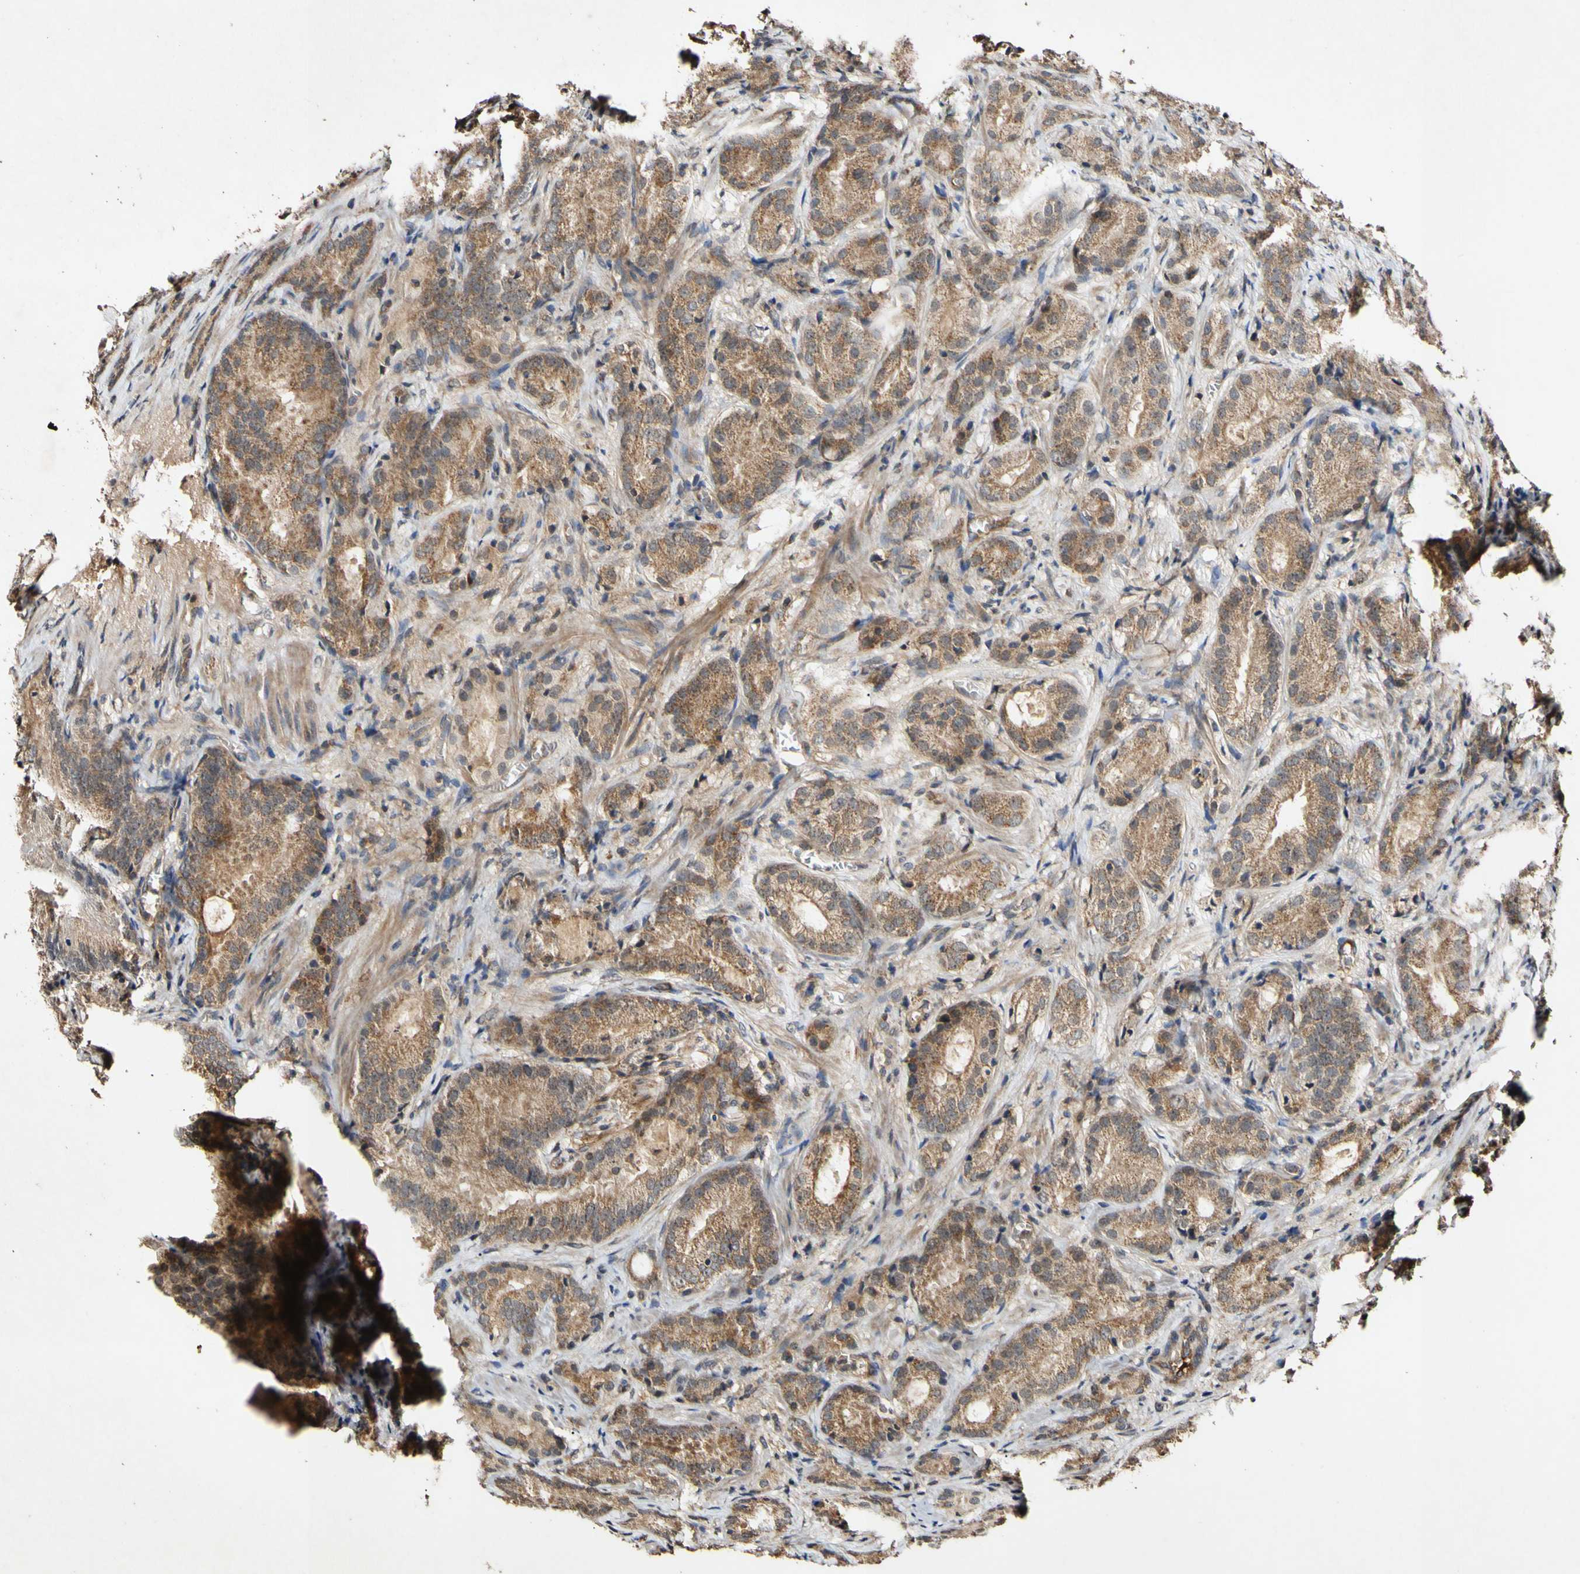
{"staining": {"intensity": "moderate", "quantity": ">75%", "location": "cytoplasmic/membranous"}, "tissue": "prostate cancer", "cell_type": "Tumor cells", "image_type": "cancer", "snomed": [{"axis": "morphology", "description": "Adenocarcinoma, High grade"}, {"axis": "topography", "description": "Prostate"}], "caption": "Moderate cytoplasmic/membranous staining is identified in approximately >75% of tumor cells in prostate cancer.", "gene": "PLAT", "patient": {"sex": "male", "age": 64}}